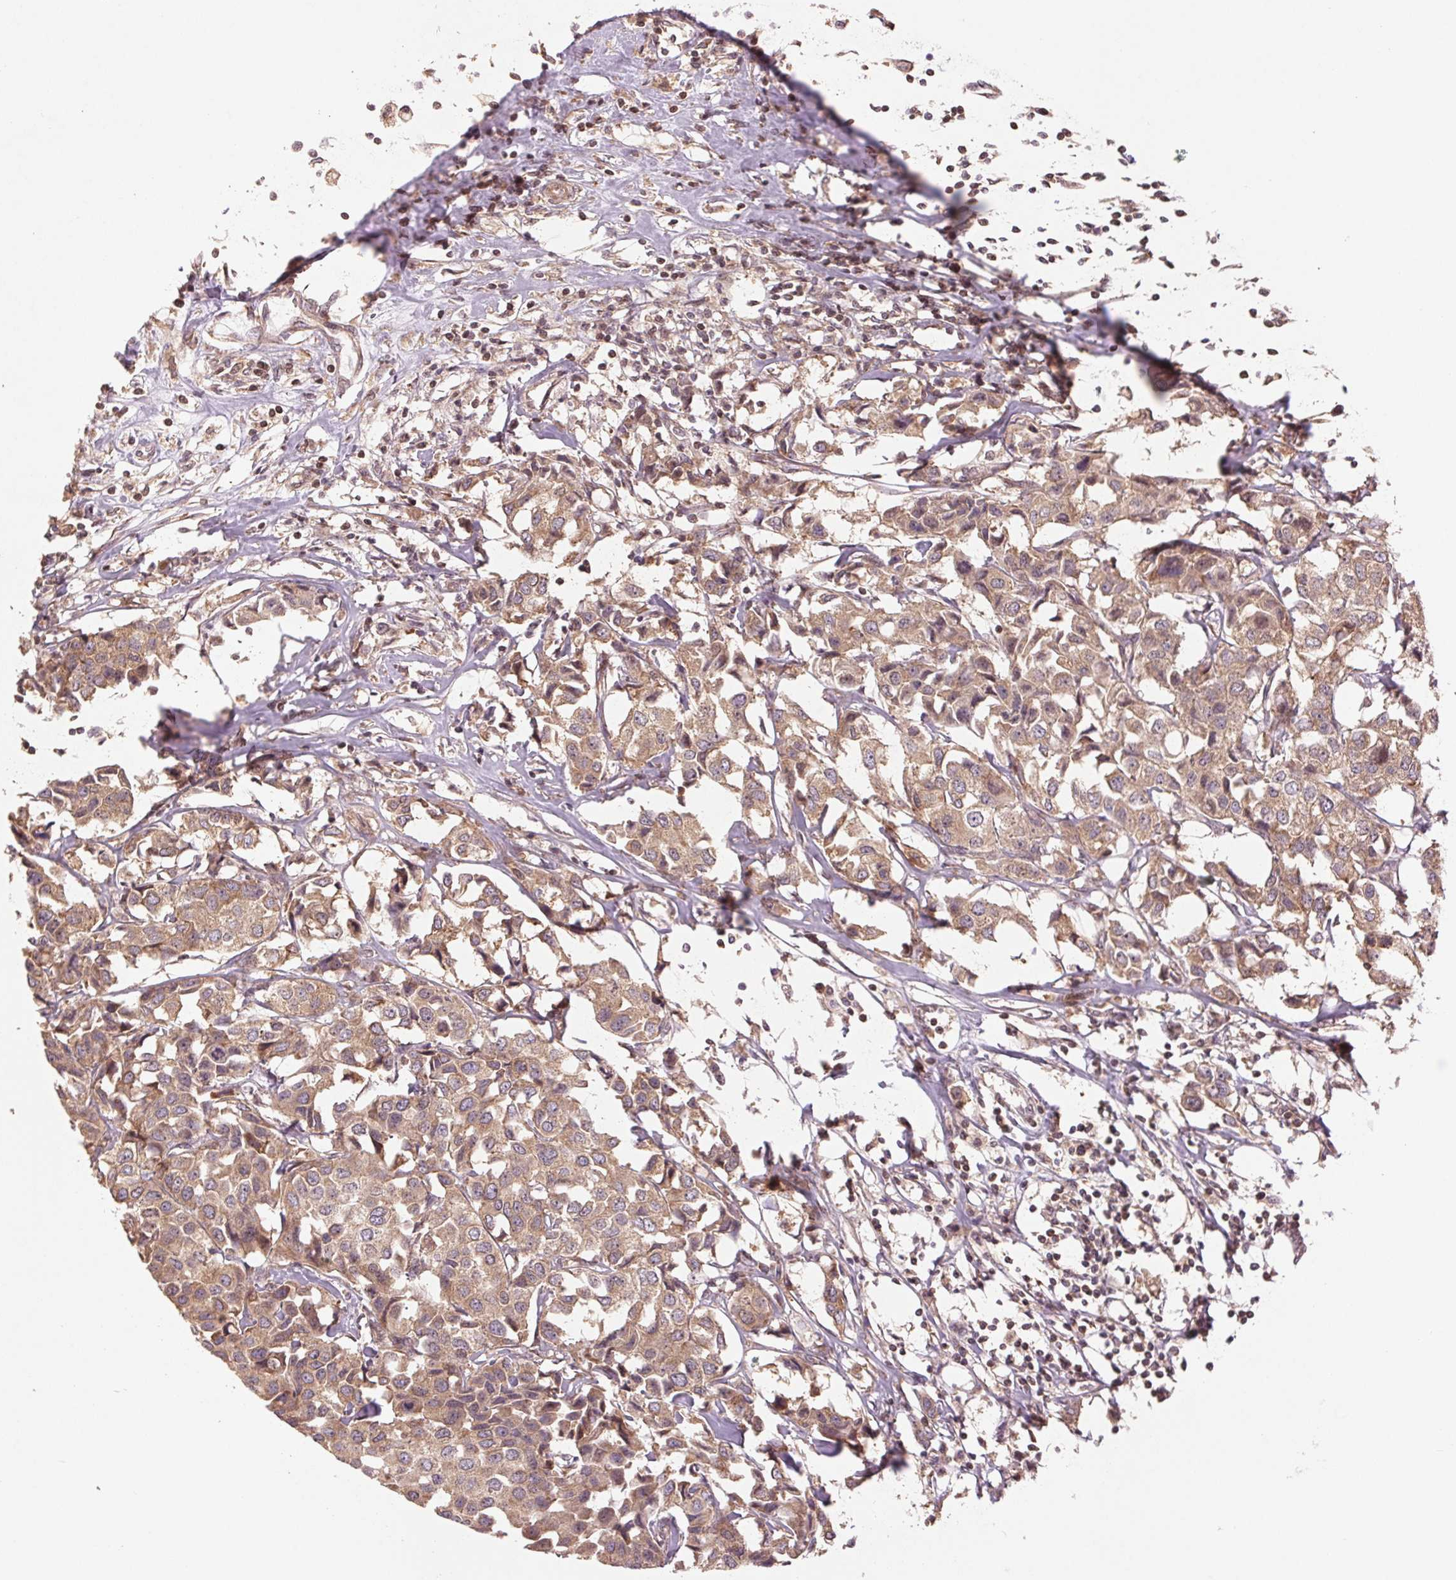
{"staining": {"intensity": "weak", "quantity": ">75%", "location": "cytoplasmic/membranous"}, "tissue": "breast cancer", "cell_type": "Tumor cells", "image_type": "cancer", "snomed": [{"axis": "morphology", "description": "Duct carcinoma"}, {"axis": "topography", "description": "Breast"}], "caption": "Immunohistochemistry histopathology image of breast cancer stained for a protein (brown), which displays low levels of weak cytoplasmic/membranous positivity in about >75% of tumor cells.", "gene": "BTF3L4", "patient": {"sex": "female", "age": 80}}